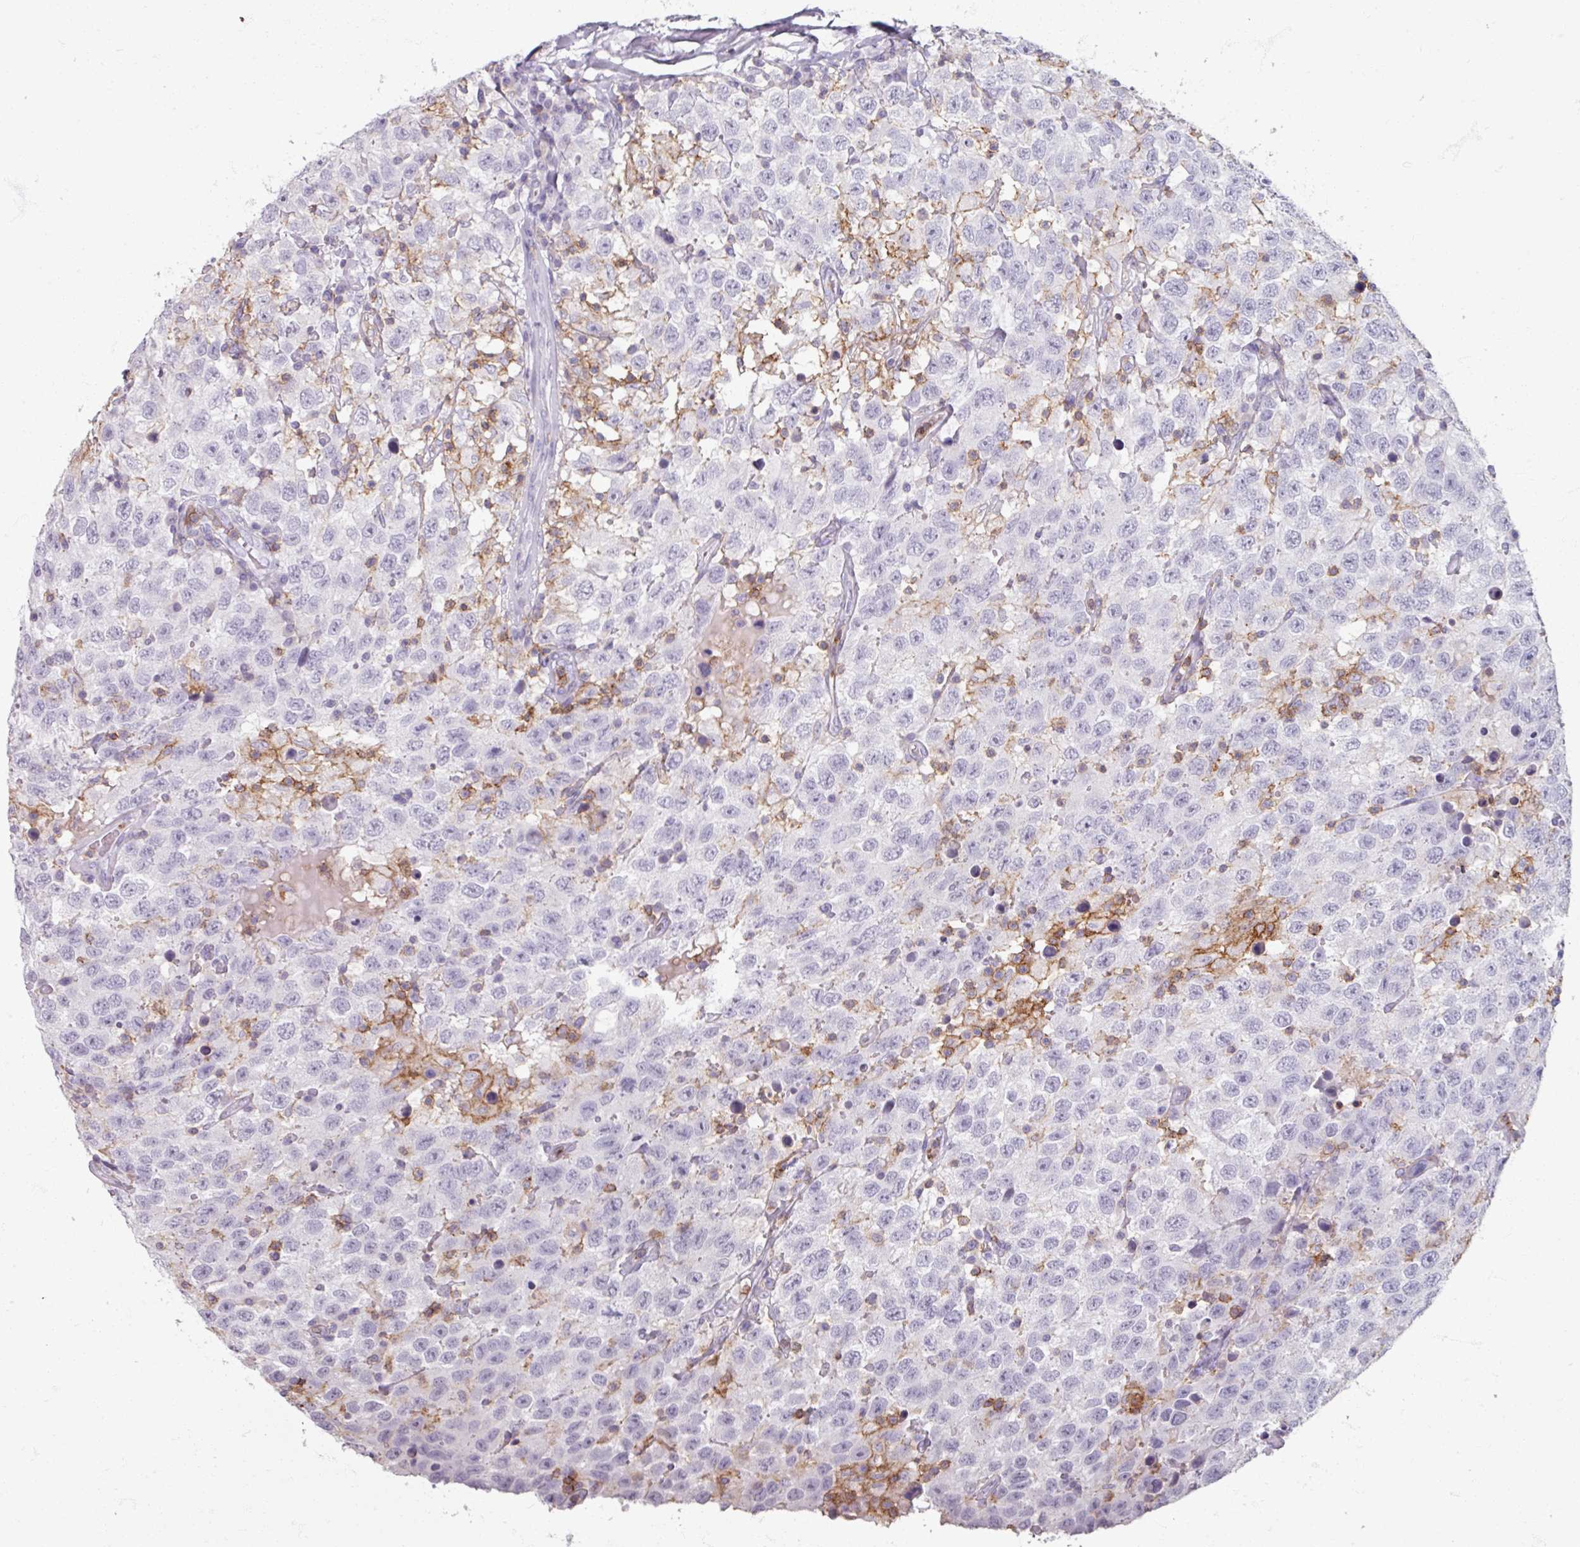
{"staining": {"intensity": "negative", "quantity": "none", "location": "none"}, "tissue": "testis cancer", "cell_type": "Tumor cells", "image_type": "cancer", "snomed": [{"axis": "morphology", "description": "Seminoma, NOS"}, {"axis": "topography", "description": "Testis"}], "caption": "High magnification brightfield microscopy of testis cancer stained with DAB (3,3'-diaminobenzidine) (brown) and counterstained with hematoxylin (blue): tumor cells show no significant expression. (DAB immunohistochemistry with hematoxylin counter stain).", "gene": "PTPRC", "patient": {"sex": "male", "age": 41}}